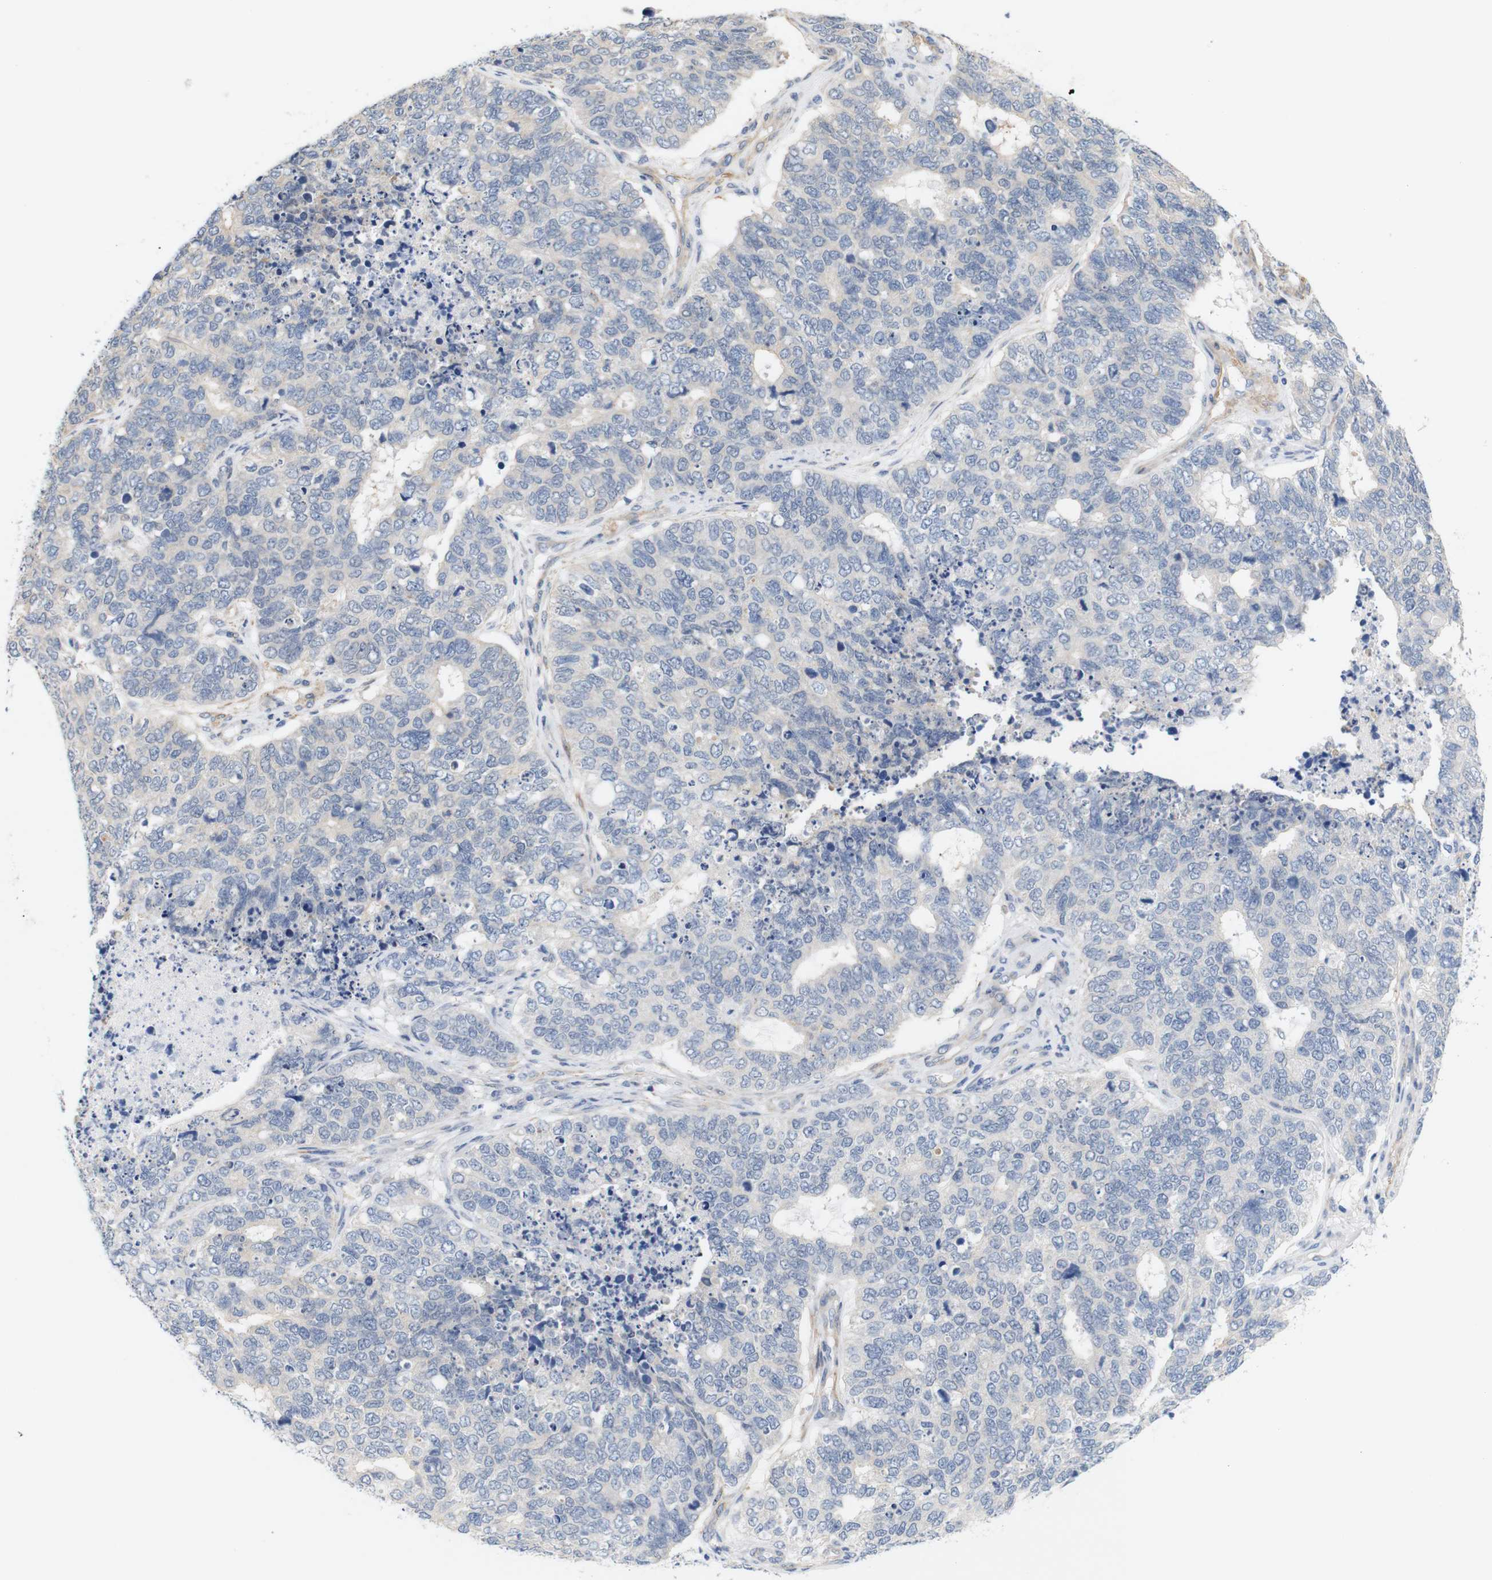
{"staining": {"intensity": "negative", "quantity": "none", "location": "none"}, "tissue": "cervical cancer", "cell_type": "Tumor cells", "image_type": "cancer", "snomed": [{"axis": "morphology", "description": "Squamous cell carcinoma, NOS"}, {"axis": "topography", "description": "Cervix"}], "caption": "A micrograph of cervical squamous cell carcinoma stained for a protein shows no brown staining in tumor cells.", "gene": "STMN3", "patient": {"sex": "female", "age": 63}}